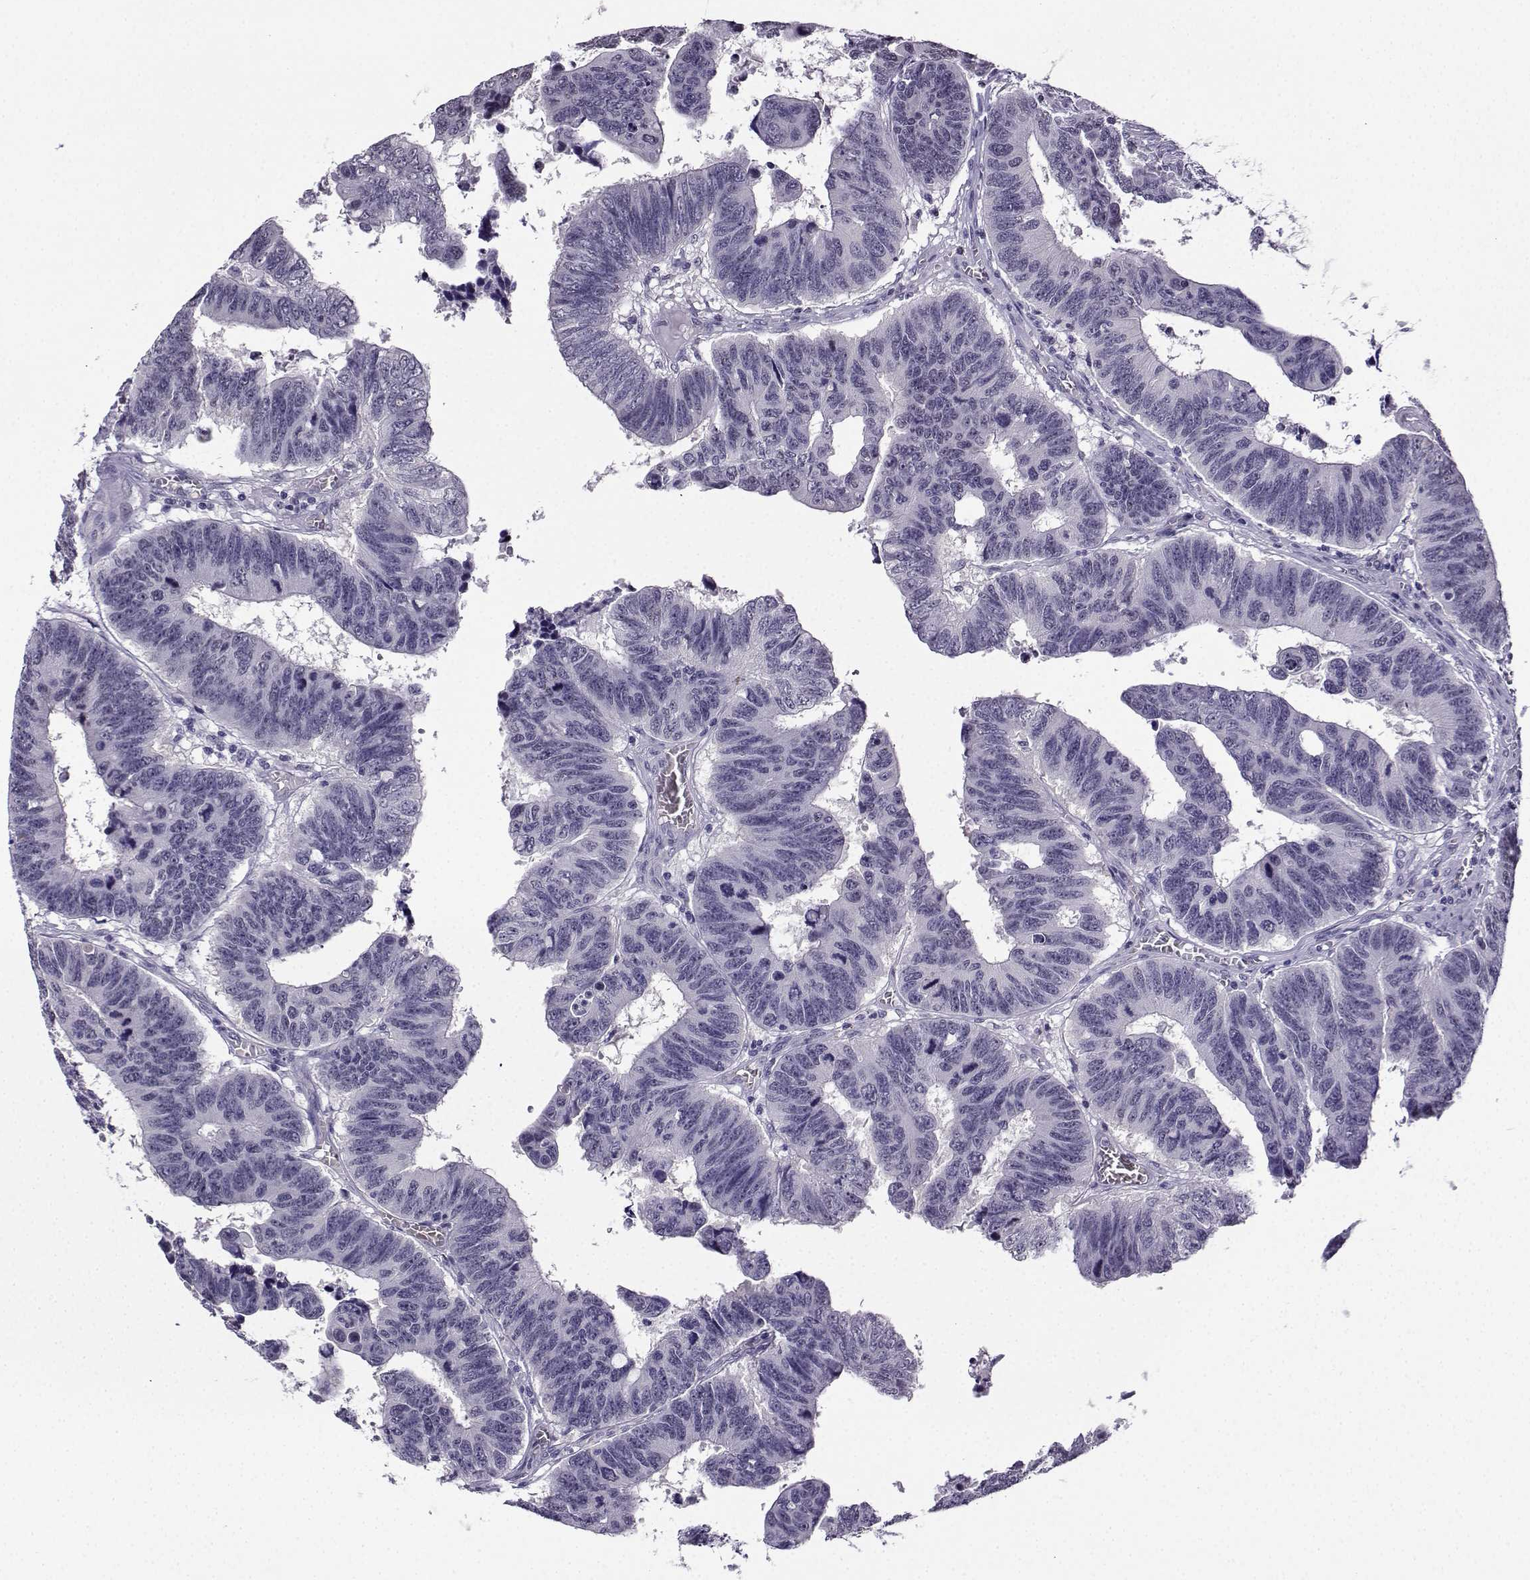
{"staining": {"intensity": "negative", "quantity": "none", "location": "none"}, "tissue": "colorectal cancer", "cell_type": "Tumor cells", "image_type": "cancer", "snomed": [{"axis": "morphology", "description": "Adenocarcinoma, NOS"}, {"axis": "topography", "description": "Appendix"}, {"axis": "topography", "description": "Colon"}, {"axis": "topography", "description": "Cecum"}, {"axis": "topography", "description": "Colon asc"}], "caption": "High magnification brightfield microscopy of colorectal adenocarcinoma stained with DAB (brown) and counterstained with hematoxylin (blue): tumor cells show no significant expression.", "gene": "LRFN2", "patient": {"sex": "female", "age": 85}}